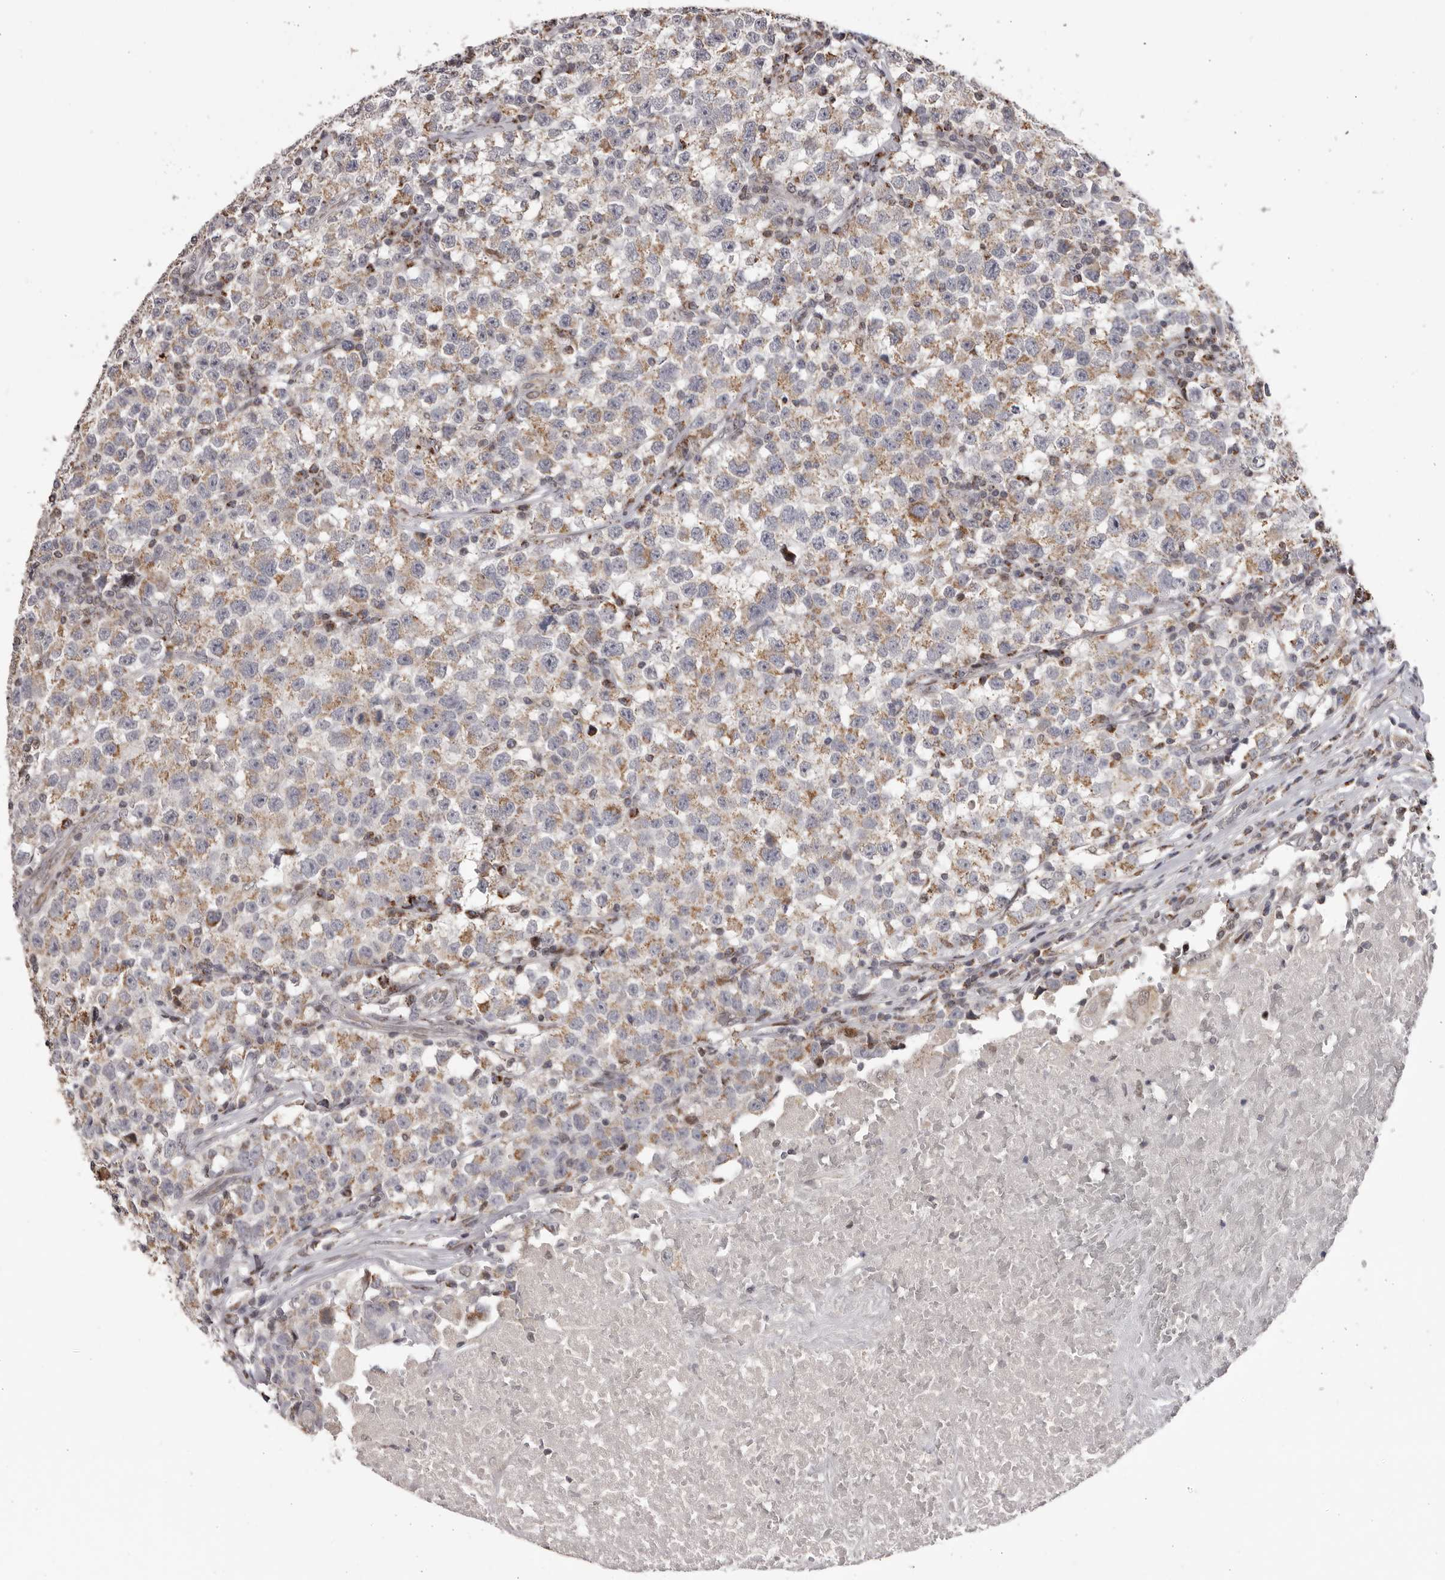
{"staining": {"intensity": "weak", "quantity": "25%-75%", "location": "cytoplasmic/membranous"}, "tissue": "testis cancer", "cell_type": "Tumor cells", "image_type": "cancer", "snomed": [{"axis": "morphology", "description": "Seminoma, NOS"}, {"axis": "topography", "description": "Testis"}], "caption": "Immunohistochemical staining of testis cancer shows low levels of weak cytoplasmic/membranous positivity in approximately 25%-75% of tumor cells. The staining was performed using DAB (3,3'-diaminobenzidine), with brown indicating positive protein expression. Nuclei are stained blue with hematoxylin.", "gene": "C17orf99", "patient": {"sex": "male", "age": 22}}